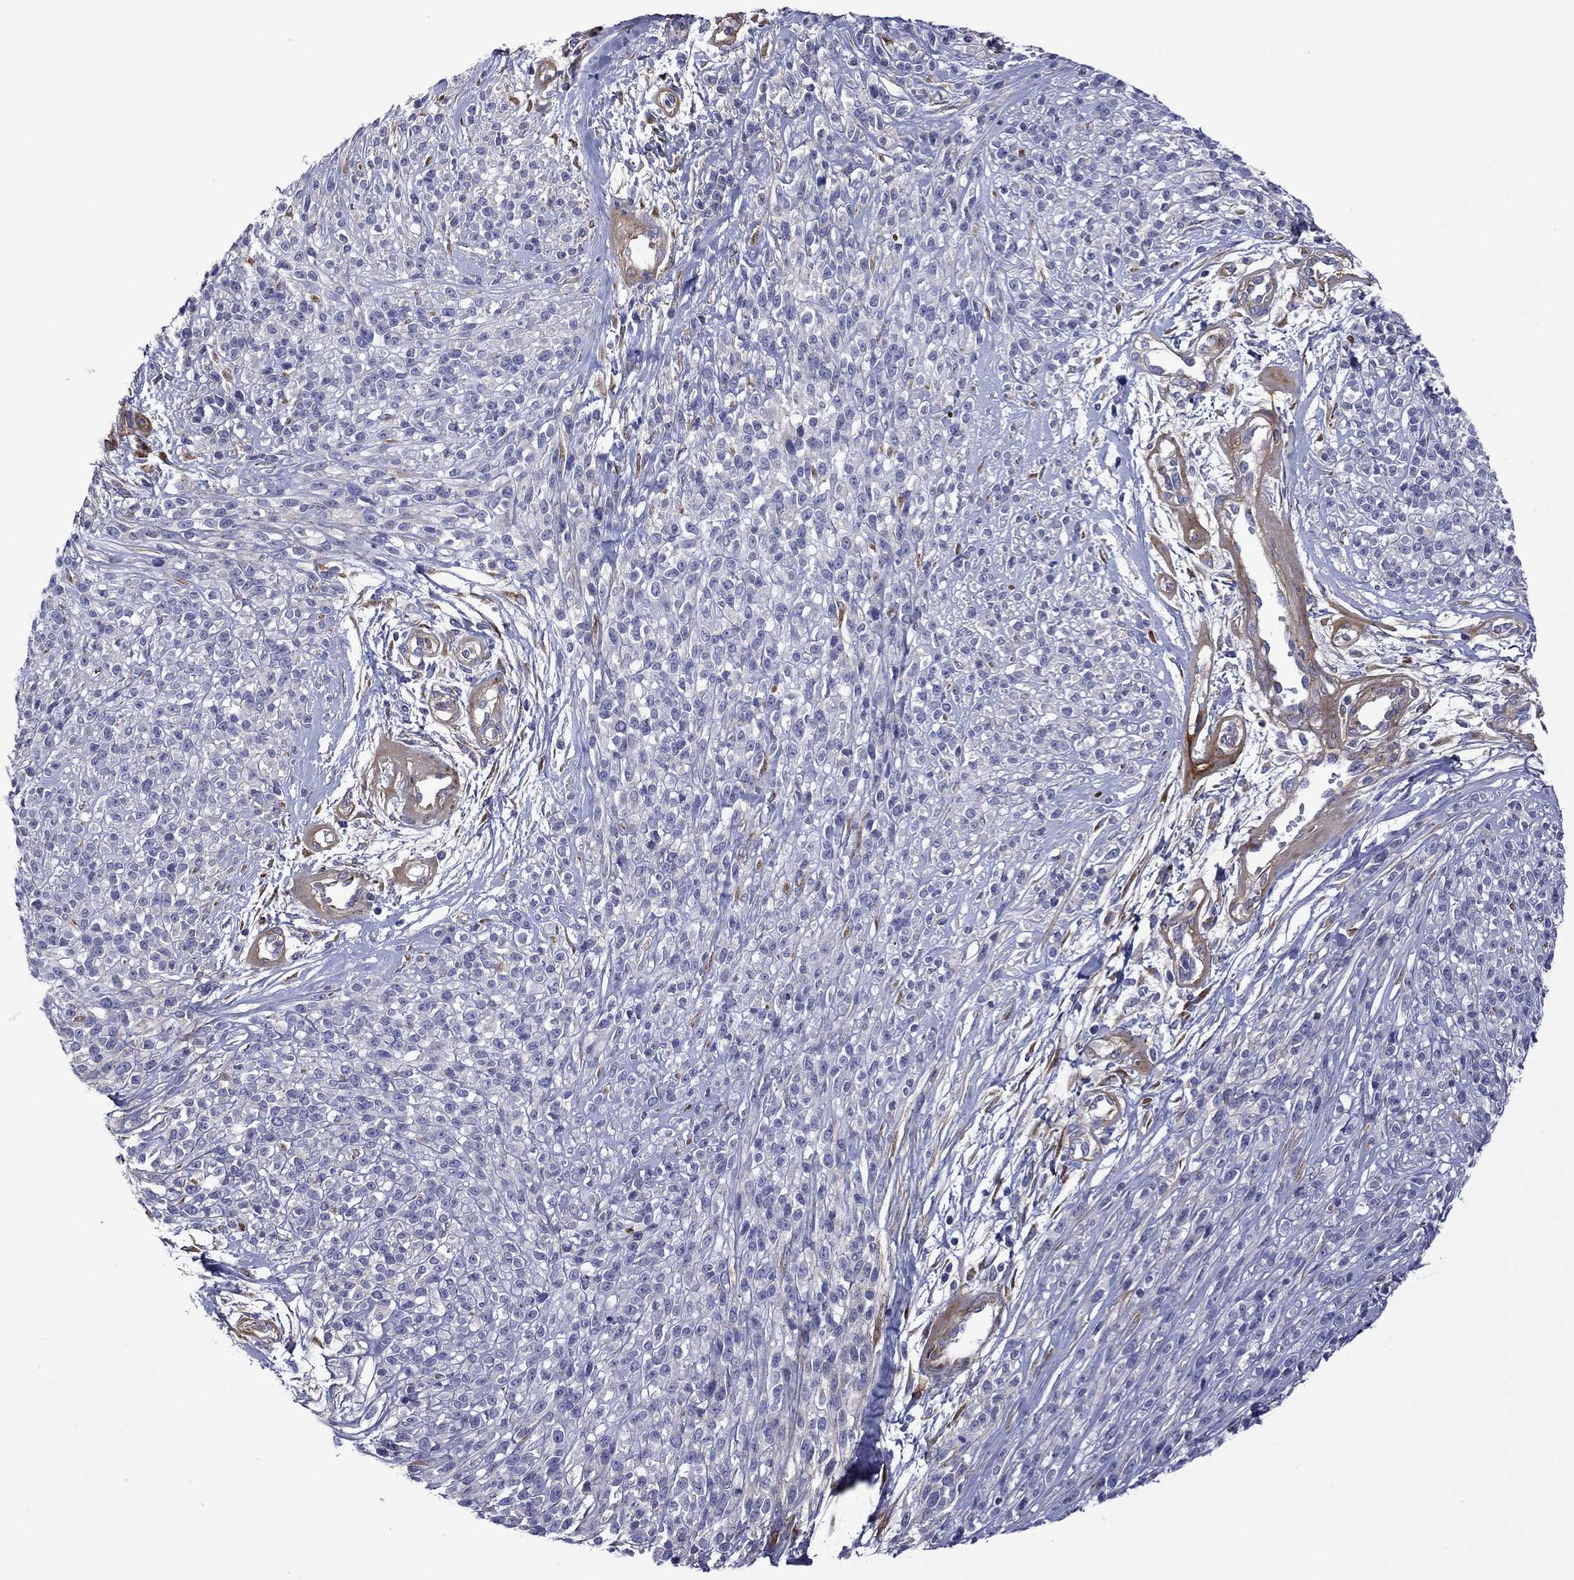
{"staining": {"intensity": "negative", "quantity": "none", "location": "none"}, "tissue": "melanoma", "cell_type": "Tumor cells", "image_type": "cancer", "snomed": [{"axis": "morphology", "description": "Malignant melanoma, NOS"}, {"axis": "topography", "description": "Skin"}, {"axis": "topography", "description": "Skin of trunk"}], "caption": "Melanoma was stained to show a protein in brown. There is no significant expression in tumor cells.", "gene": "HSPG2", "patient": {"sex": "male", "age": 74}}